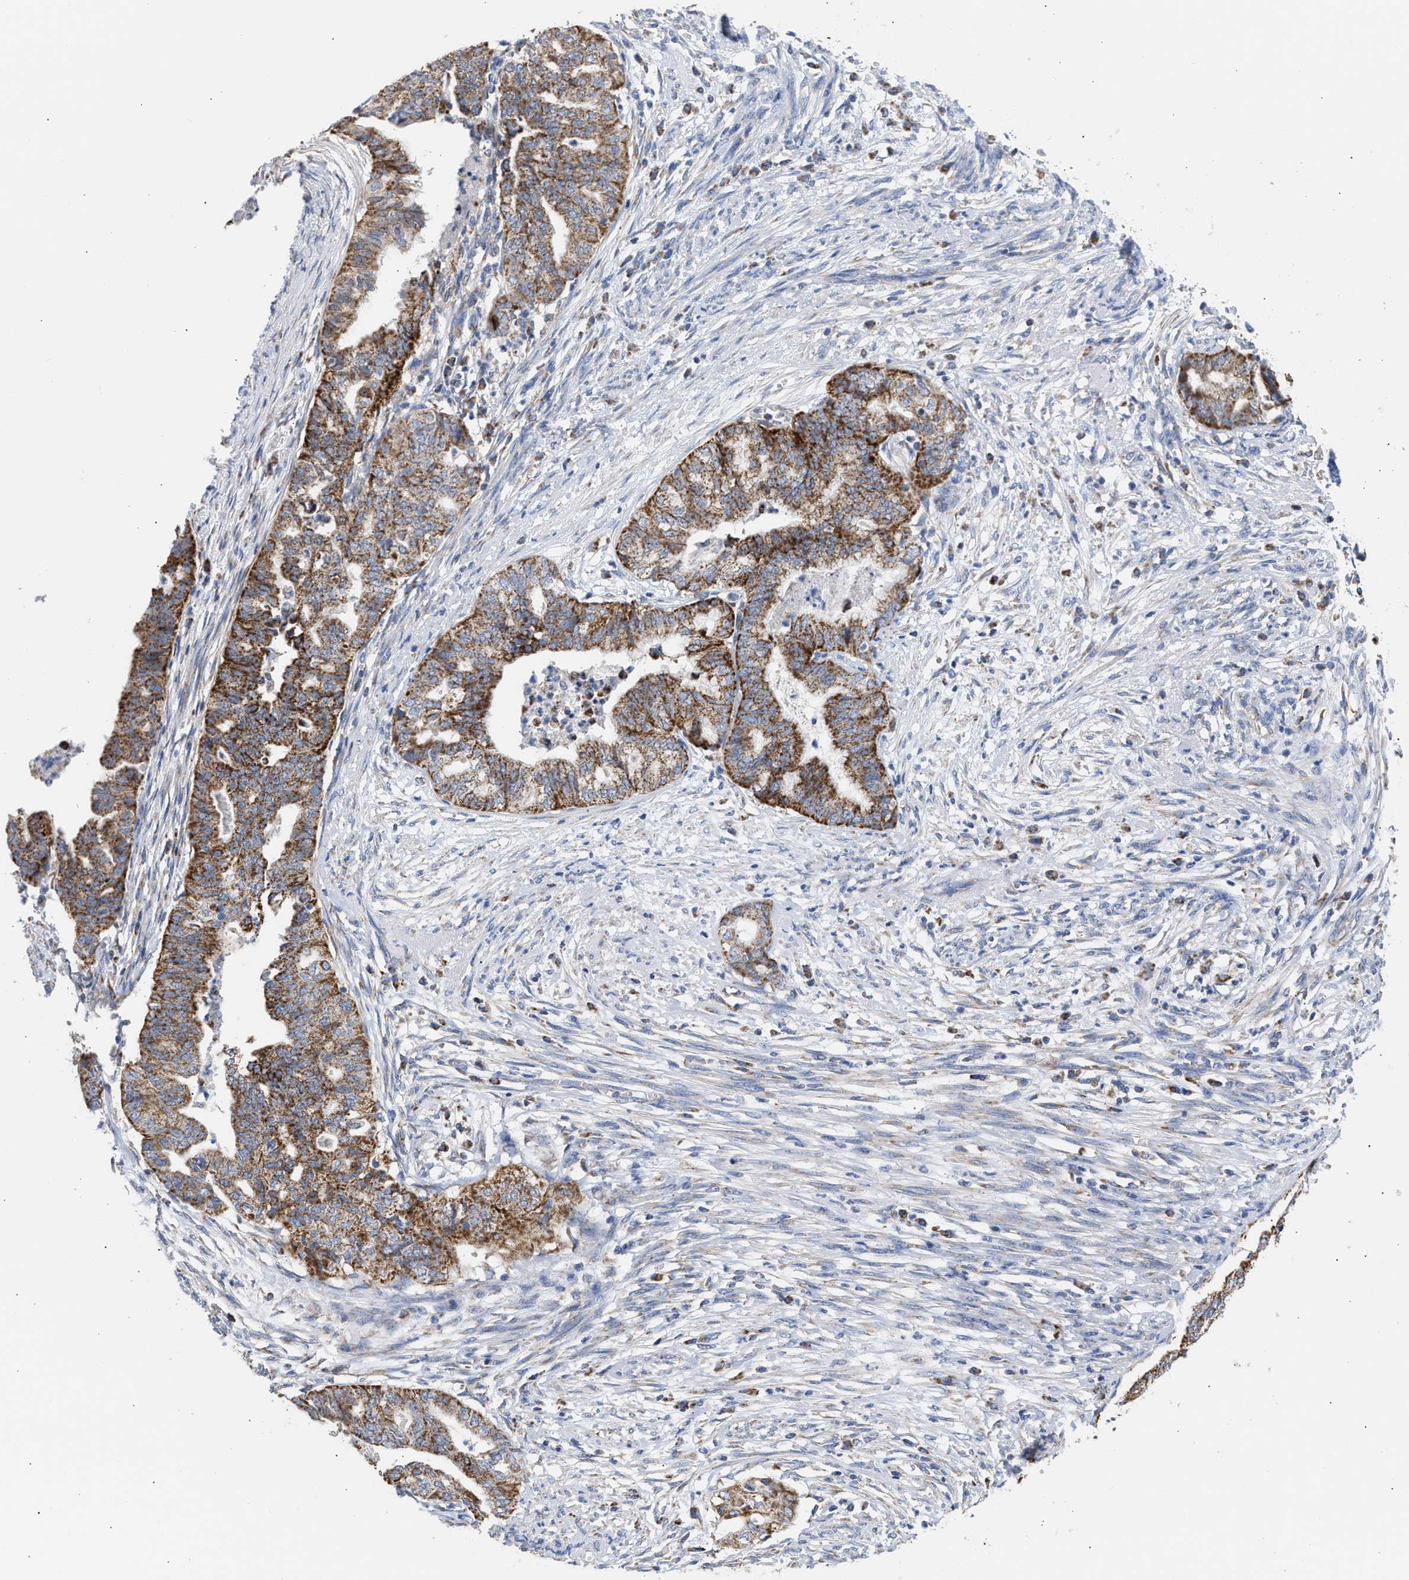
{"staining": {"intensity": "moderate", "quantity": ">75%", "location": "cytoplasmic/membranous"}, "tissue": "endometrial cancer", "cell_type": "Tumor cells", "image_type": "cancer", "snomed": [{"axis": "morphology", "description": "Adenocarcinoma, NOS"}, {"axis": "topography", "description": "Endometrium"}], "caption": "Endometrial cancer was stained to show a protein in brown. There is medium levels of moderate cytoplasmic/membranous expression in about >75% of tumor cells.", "gene": "ACOT13", "patient": {"sex": "female", "age": 79}}